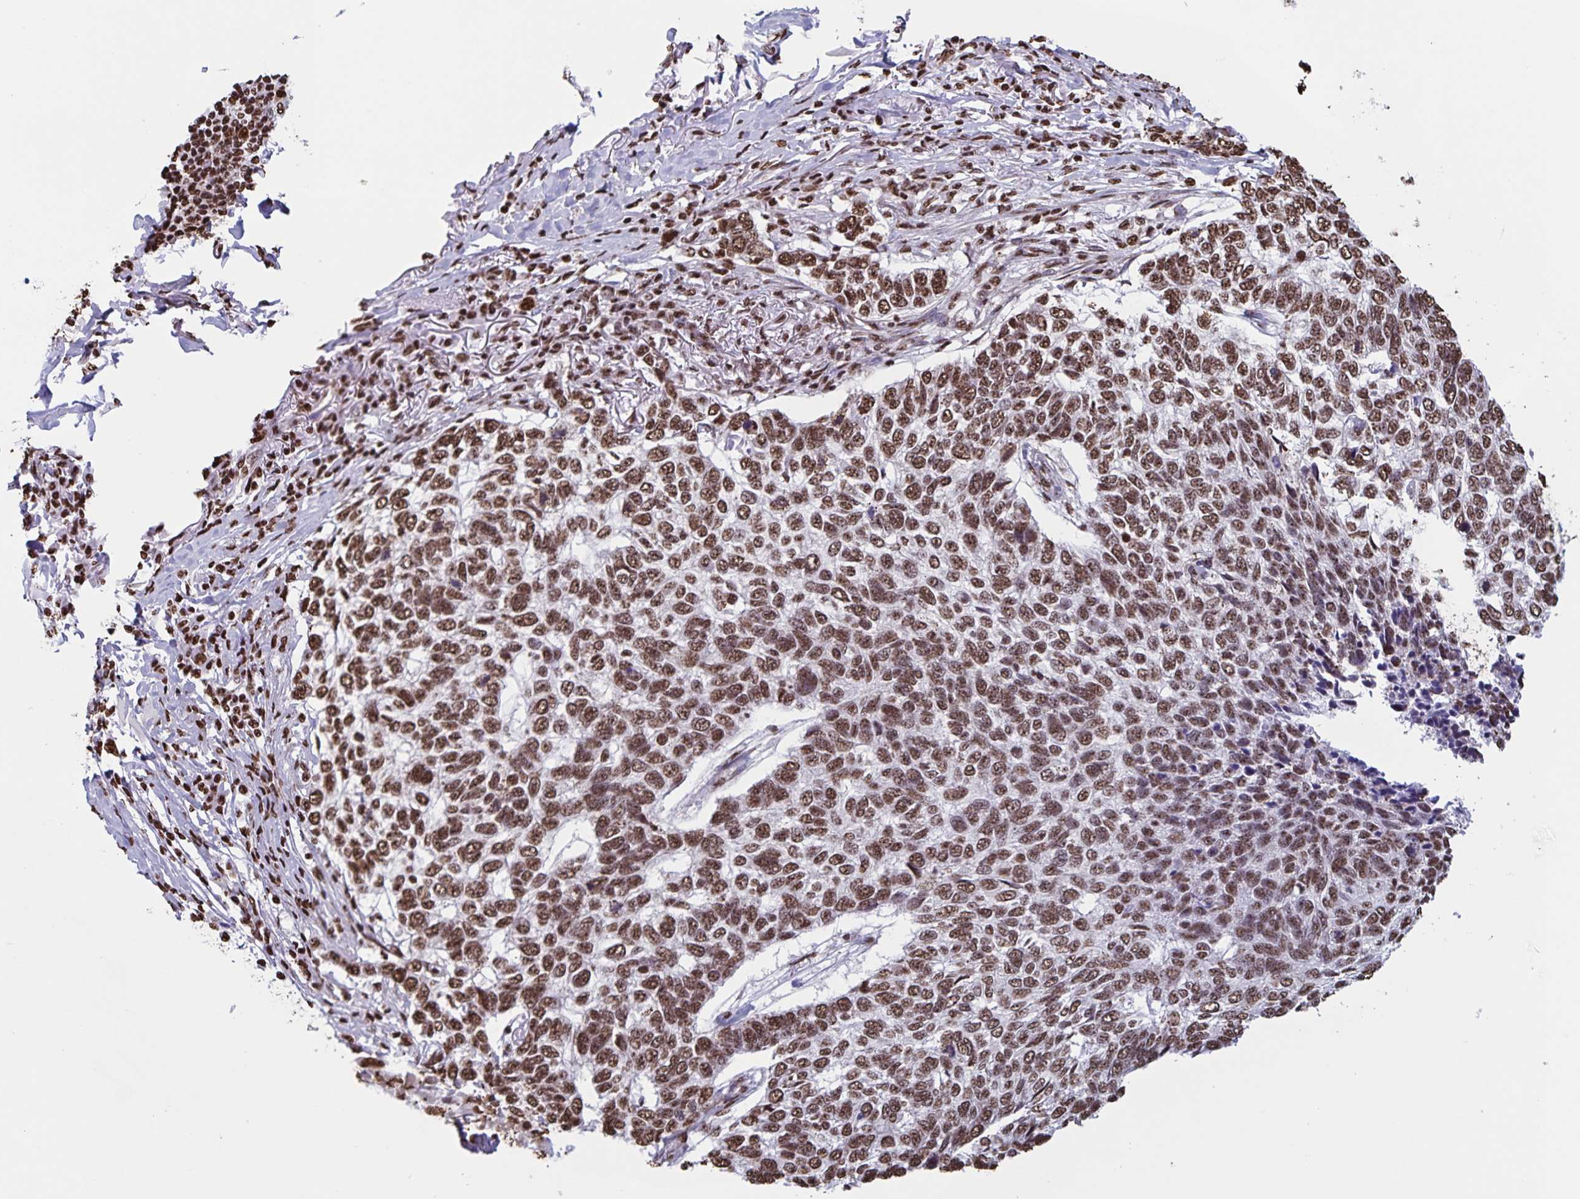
{"staining": {"intensity": "strong", "quantity": ">75%", "location": "nuclear"}, "tissue": "skin cancer", "cell_type": "Tumor cells", "image_type": "cancer", "snomed": [{"axis": "morphology", "description": "Basal cell carcinoma"}, {"axis": "topography", "description": "Skin"}], "caption": "Immunohistochemical staining of skin cancer (basal cell carcinoma) reveals high levels of strong nuclear protein positivity in about >75% of tumor cells.", "gene": "DUT", "patient": {"sex": "female", "age": 65}}